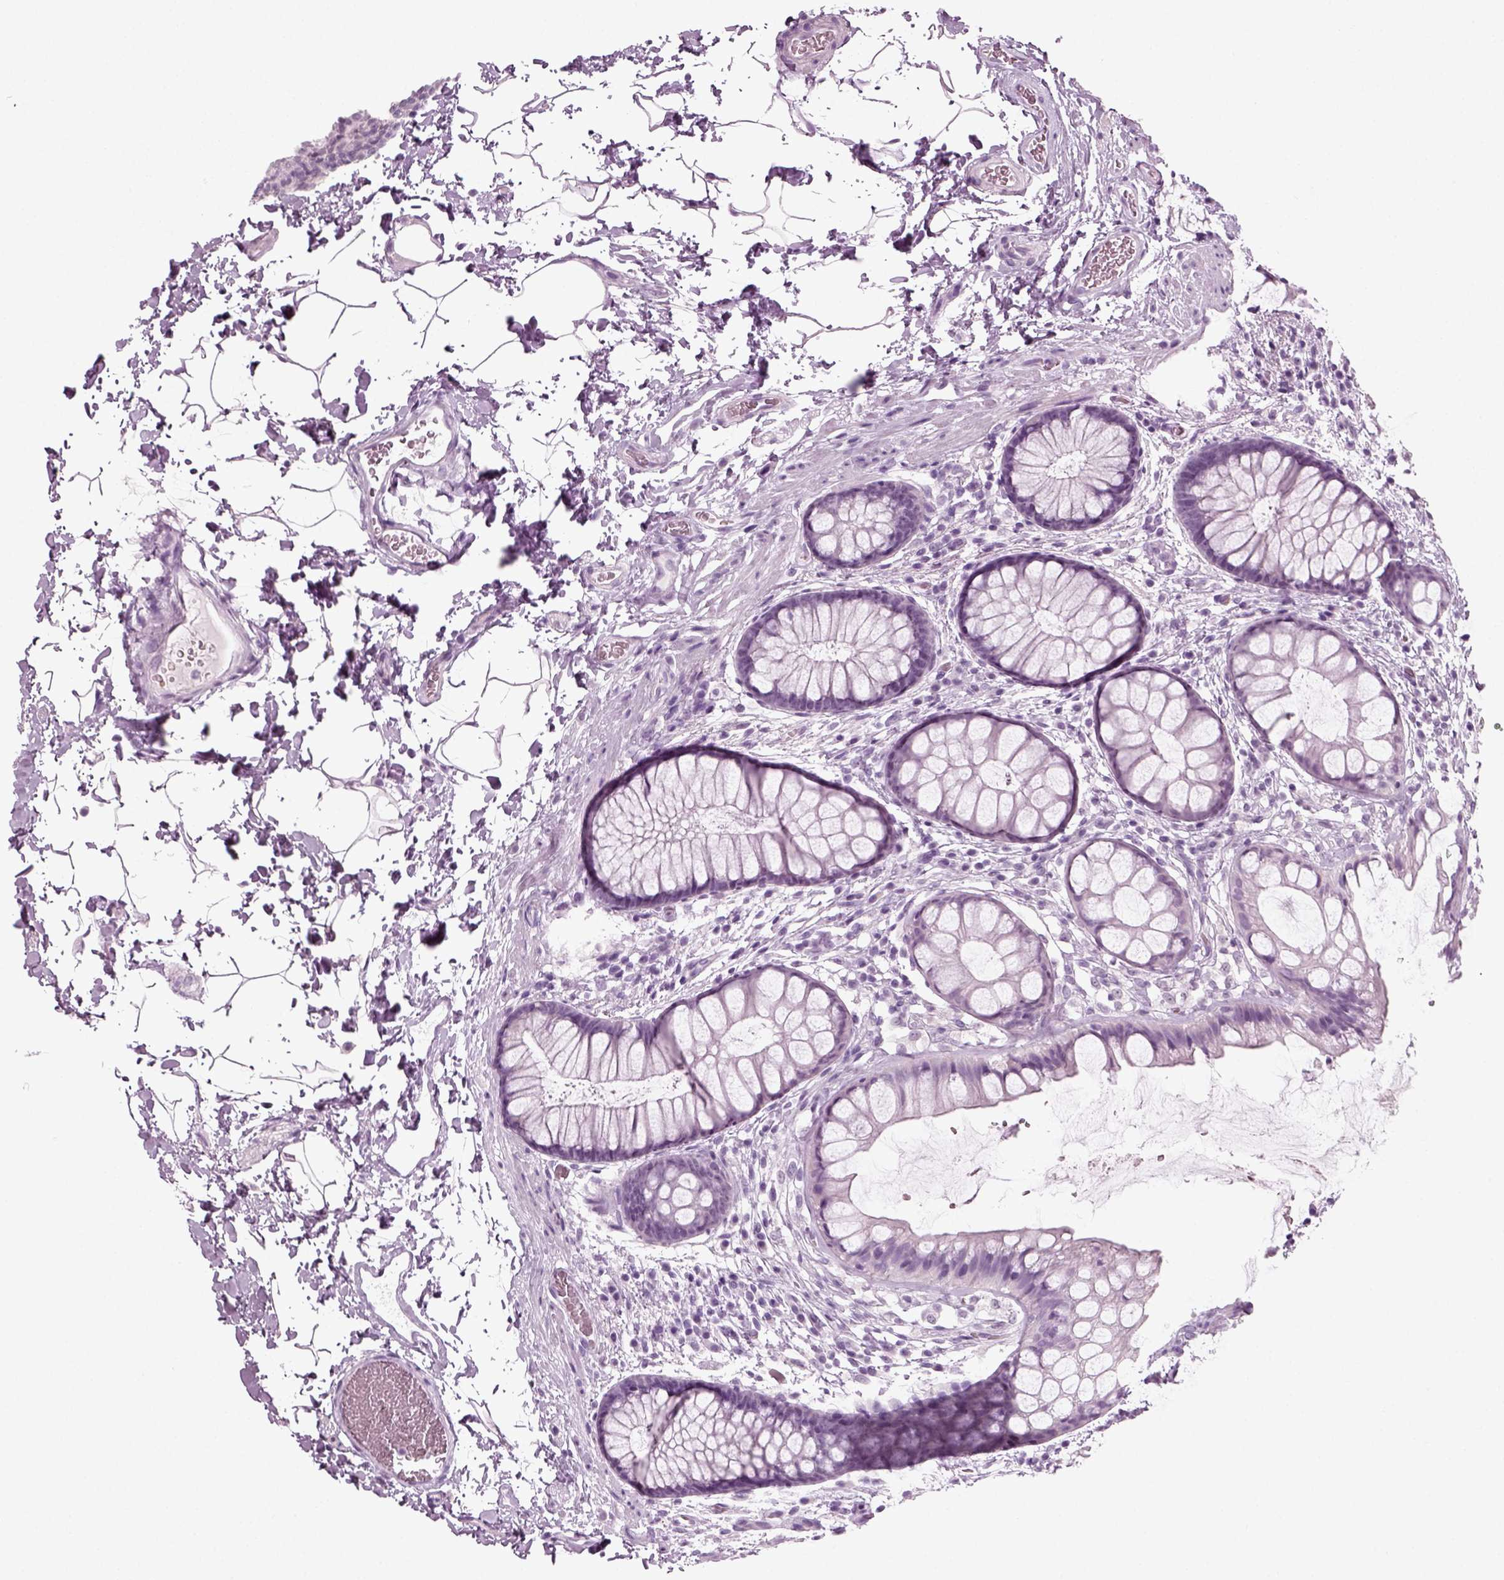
{"staining": {"intensity": "negative", "quantity": "none", "location": "none"}, "tissue": "rectum", "cell_type": "Glandular cells", "image_type": "normal", "snomed": [{"axis": "morphology", "description": "Normal tissue, NOS"}, {"axis": "topography", "description": "Rectum"}], "caption": "Immunohistochemistry (IHC) image of unremarkable rectum: human rectum stained with DAB (3,3'-diaminobenzidine) shows no significant protein staining in glandular cells. Nuclei are stained in blue.", "gene": "ZC2HC1C", "patient": {"sex": "female", "age": 62}}